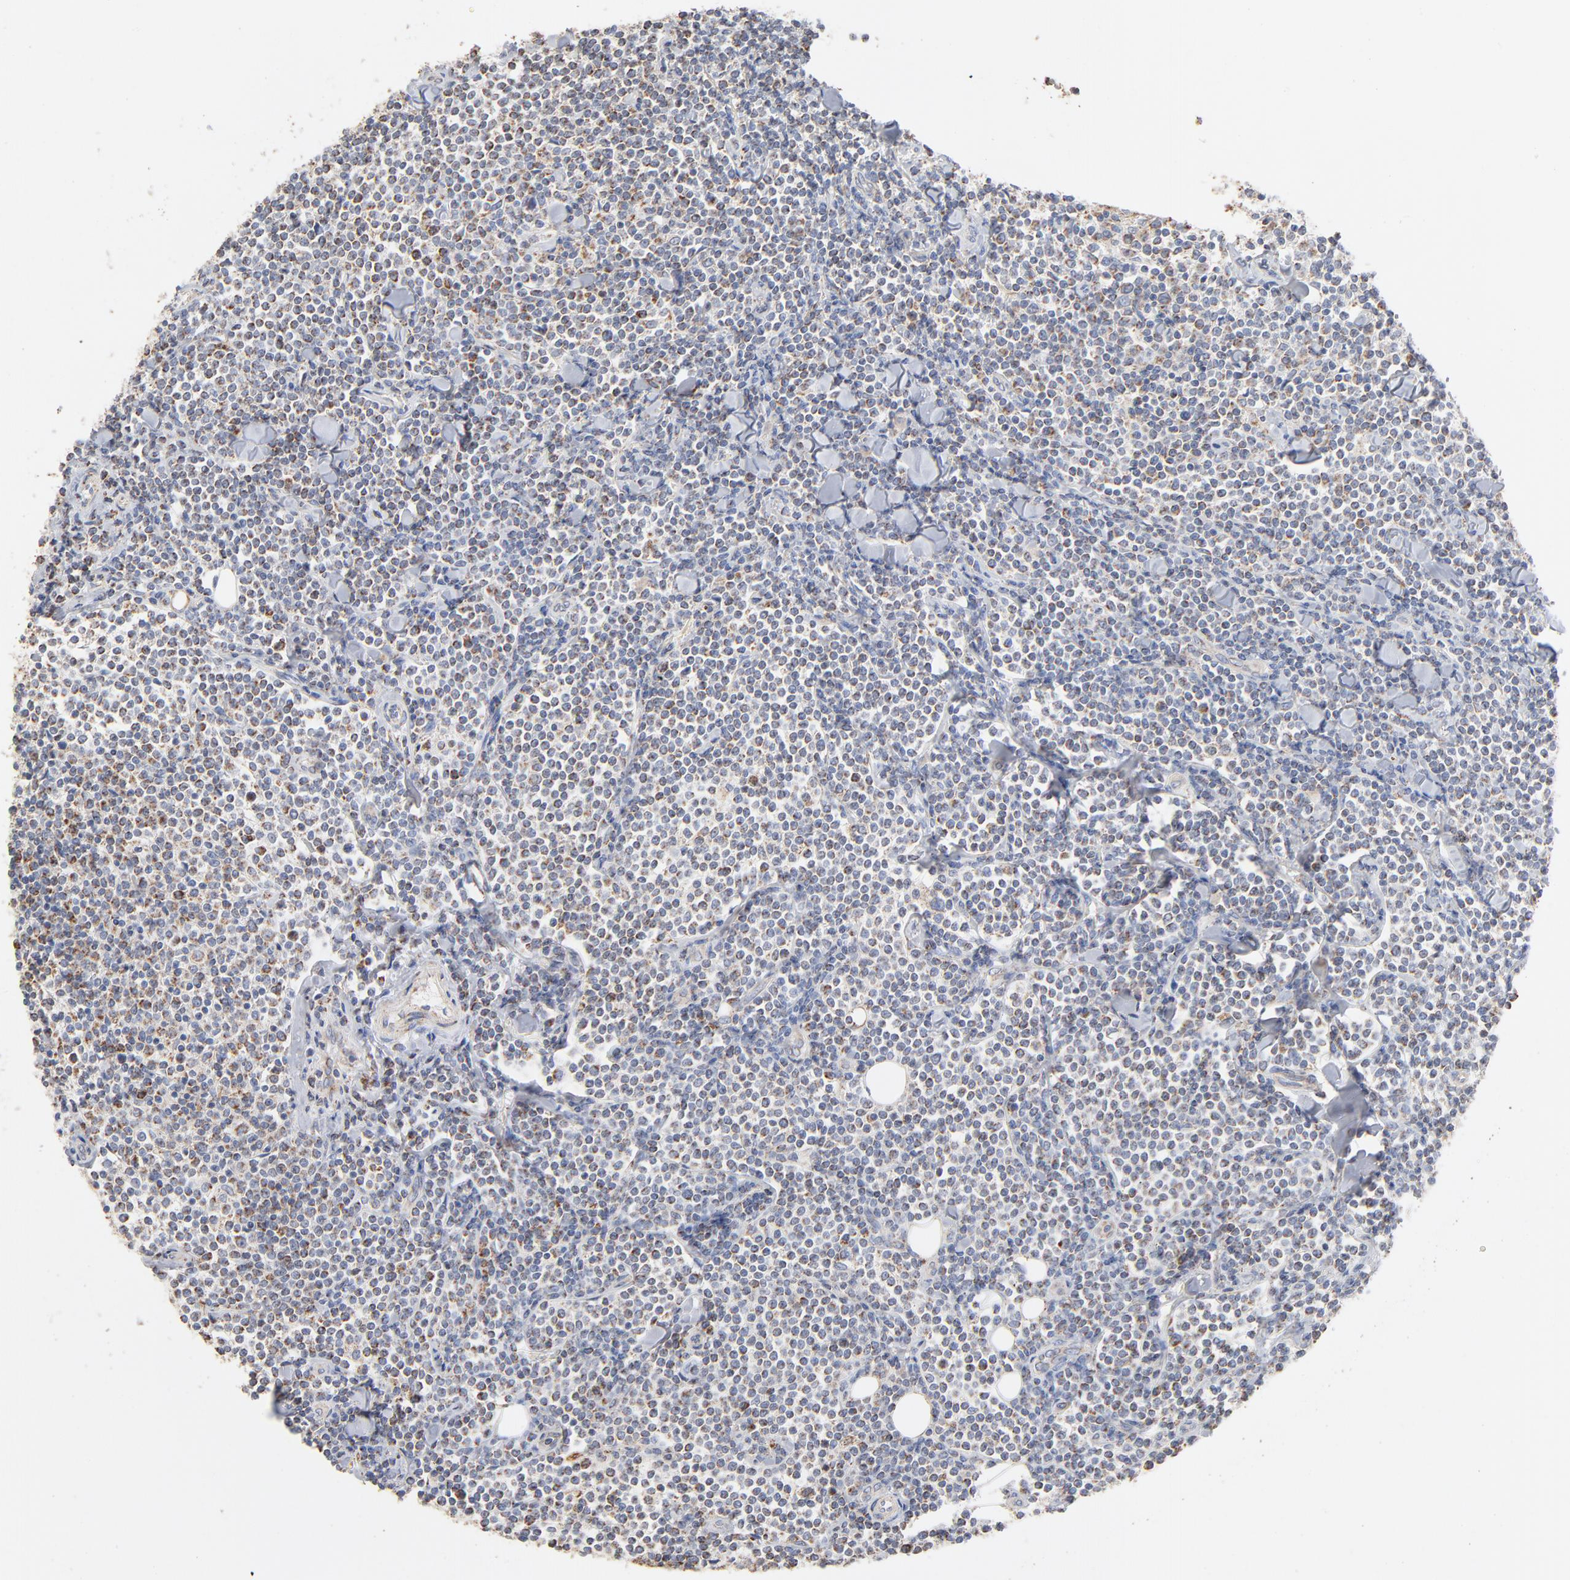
{"staining": {"intensity": "moderate", "quantity": "25%-75%", "location": "cytoplasmic/membranous"}, "tissue": "lymphoma", "cell_type": "Tumor cells", "image_type": "cancer", "snomed": [{"axis": "morphology", "description": "Malignant lymphoma, non-Hodgkin's type, Low grade"}, {"axis": "topography", "description": "Soft tissue"}], "caption": "A micrograph of human low-grade malignant lymphoma, non-Hodgkin's type stained for a protein displays moderate cytoplasmic/membranous brown staining in tumor cells.", "gene": "UQCRC1", "patient": {"sex": "male", "age": 92}}